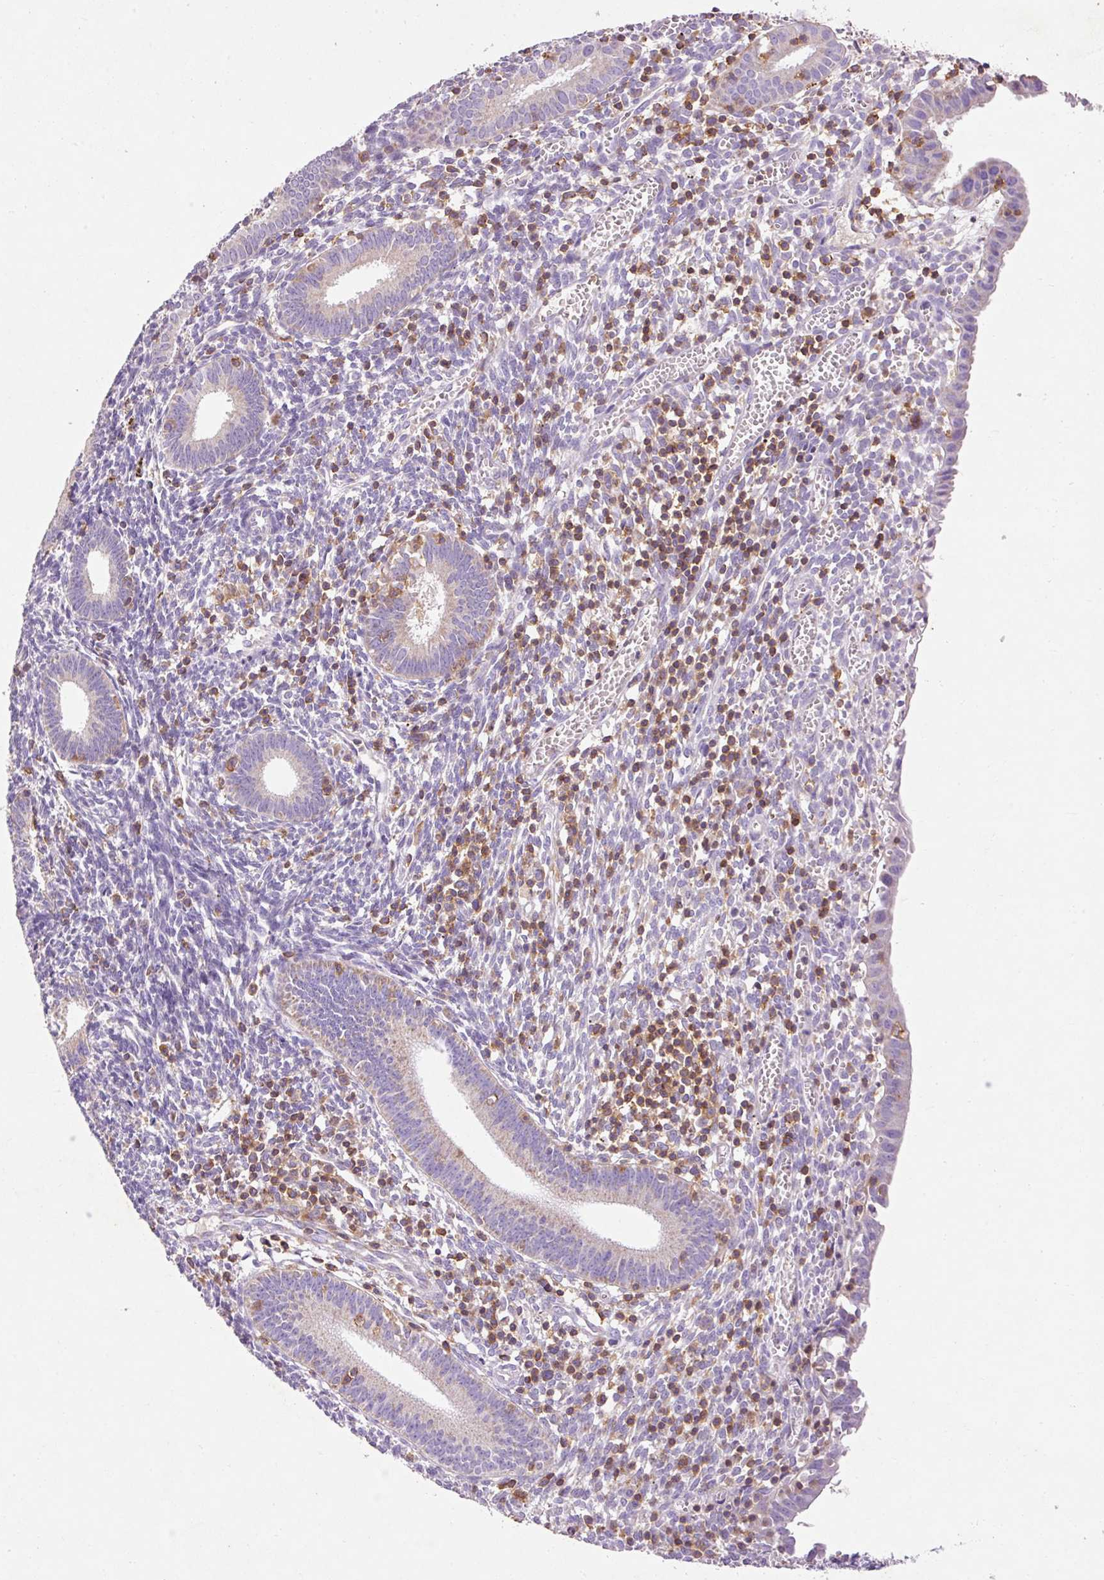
{"staining": {"intensity": "negative", "quantity": "none", "location": "none"}, "tissue": "endometrium", "cell_type": "Cells in endometrial stroma", "image_type": "normal", "snomed": [{"axis": "morphology", "description": "Normal tissue, NOS"}, {"axis": "topography", "description": "Endometrium"}], "caption": "This is a photomicrograph of immunohistochemistry (IHC) staining of benign endometrium, which shows no staining in cells in endometrial stroma. (Immunohistochemistry, brightfield microscopy, high magnification).", "gene": "IMMT", "patient": {"sex": "female", "age": 41}}